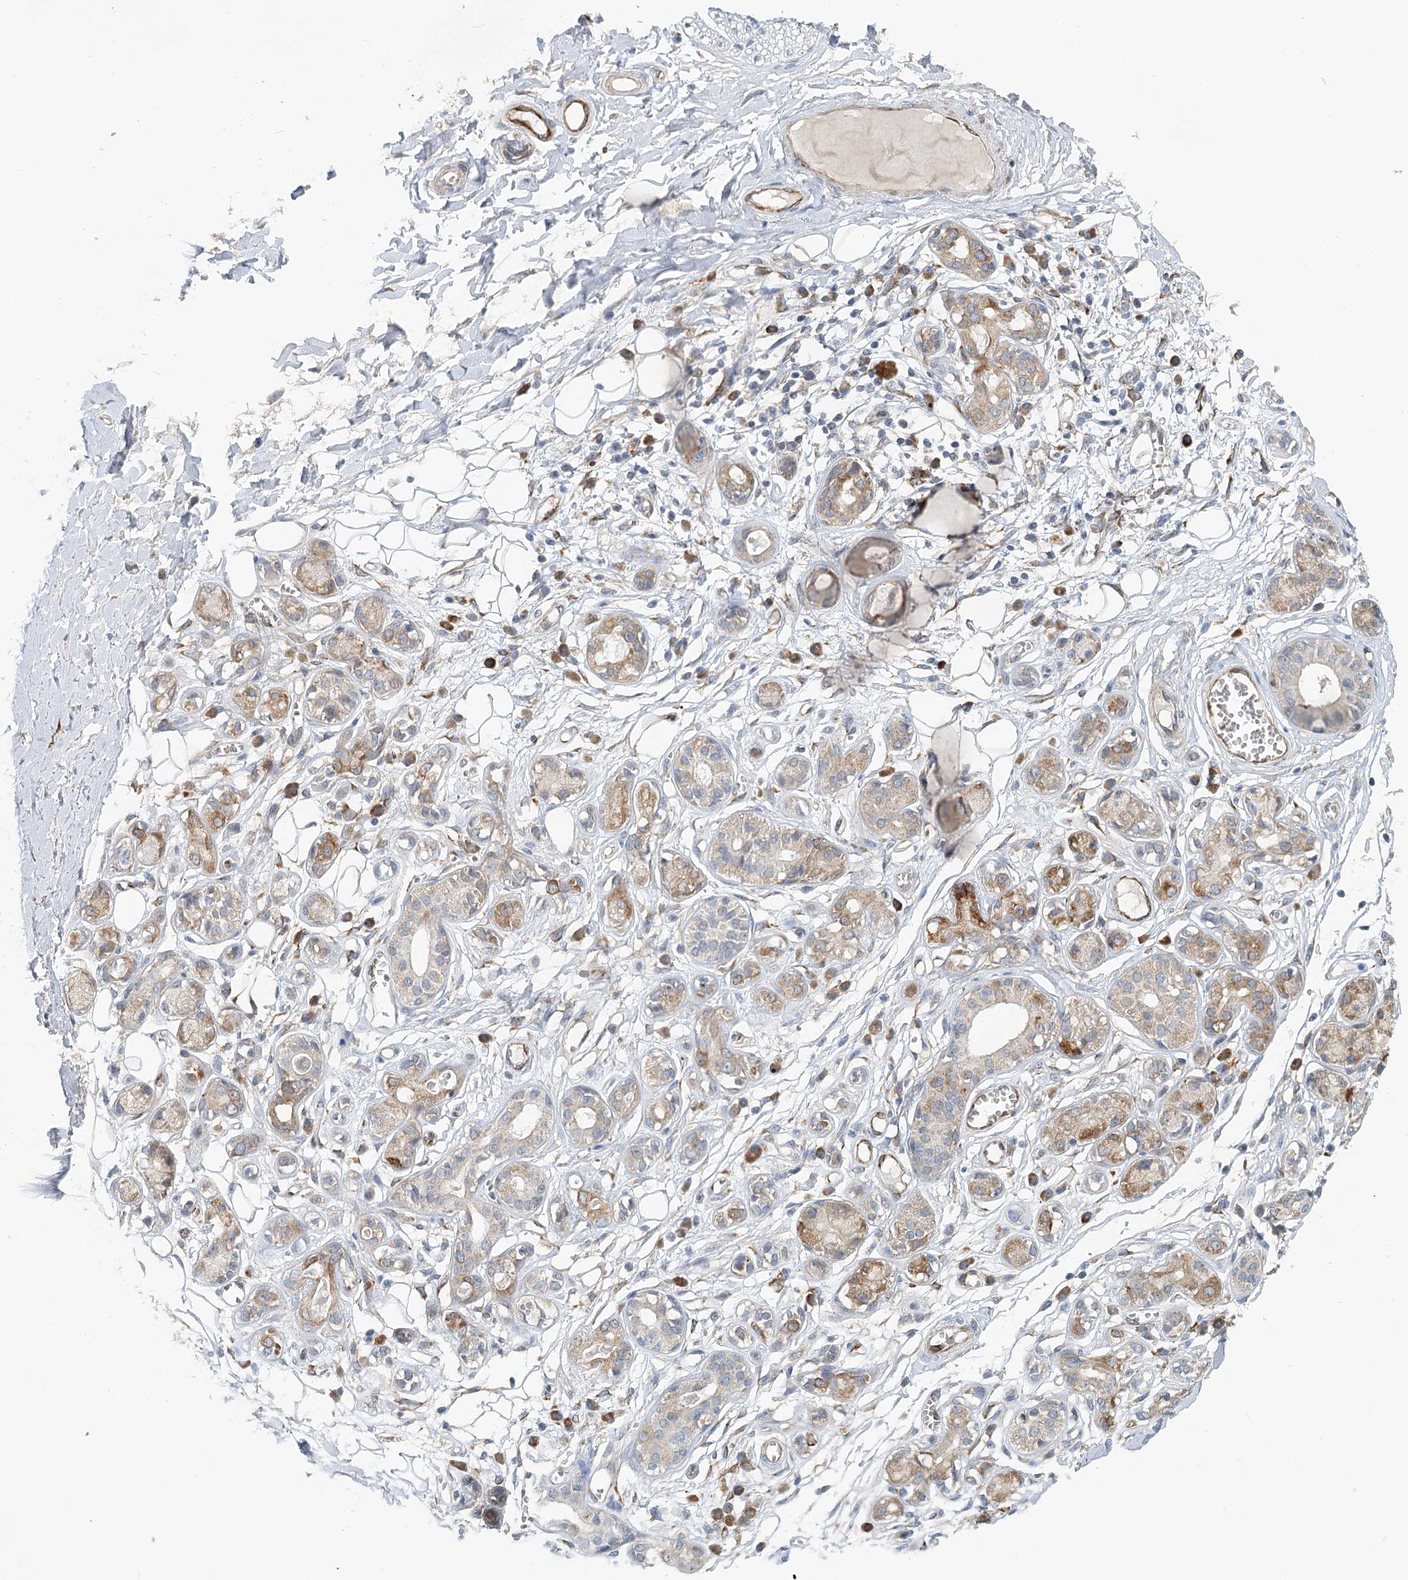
{"staining": {"intensity": "negative", "quantity": "none", "location": "none"}, "tissue": "adipose tissue", "cell_type": "Adipocytes", "image_type": "normal", "snomed": [{"axis": "morphology", "description": "Normal tissue, NOS"}, {"axis": "morphology", "description": "Inflammation, NOS"}, {"axis": "topography", "description": "Salivary gland"}, {"axis": "topography", "description": "Peripheral nerve tissue"}], "caption": "IHC of benign human adipose tissue displays no staining in adipocytes. (Stains: DAB immunohistochemistry with hematoxylin counter stain, Microscopy: brightfield microscopy at high magnification).", "gene": "CIB4", "patient": {"sex": "female", "age": 75}}